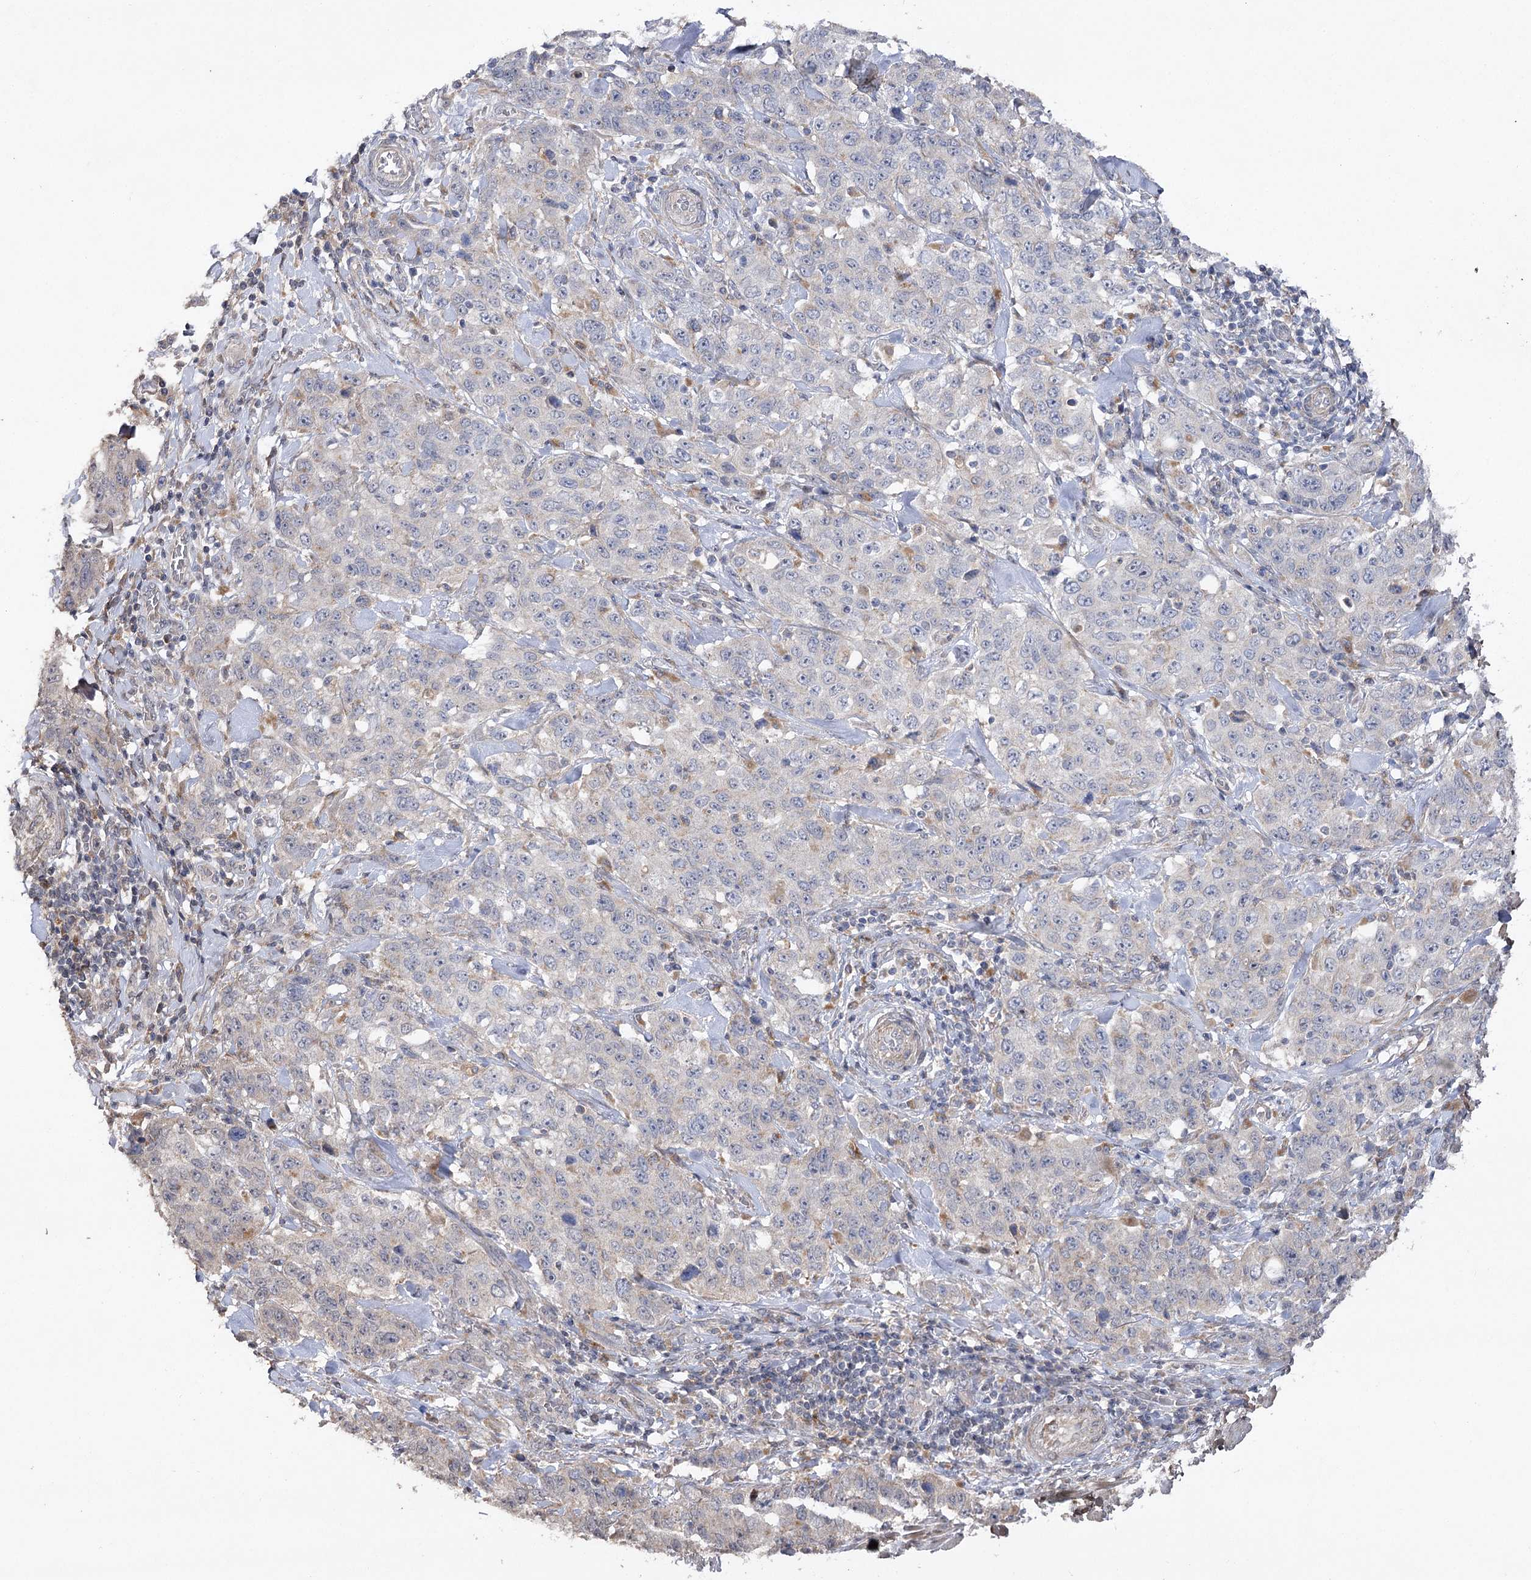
{"staining": {"intensity": "negative", "quantity": "none", "location": "none"}, "tissue": "stomach cancer", "cell_type": "Tumor cells", "image_type": "cancer", "snomed": [{"axis": "morphology", "description": "Adenocarcinoma, NOS"}, {"axis": "topography", "description": "Stomach"}], "caption": "Stomach cancer was stained to show a protein in brown. There is no significant staining in tumor cells.", "gene": "OBSL1", "patient": {"sex": "male", "age": 48}}